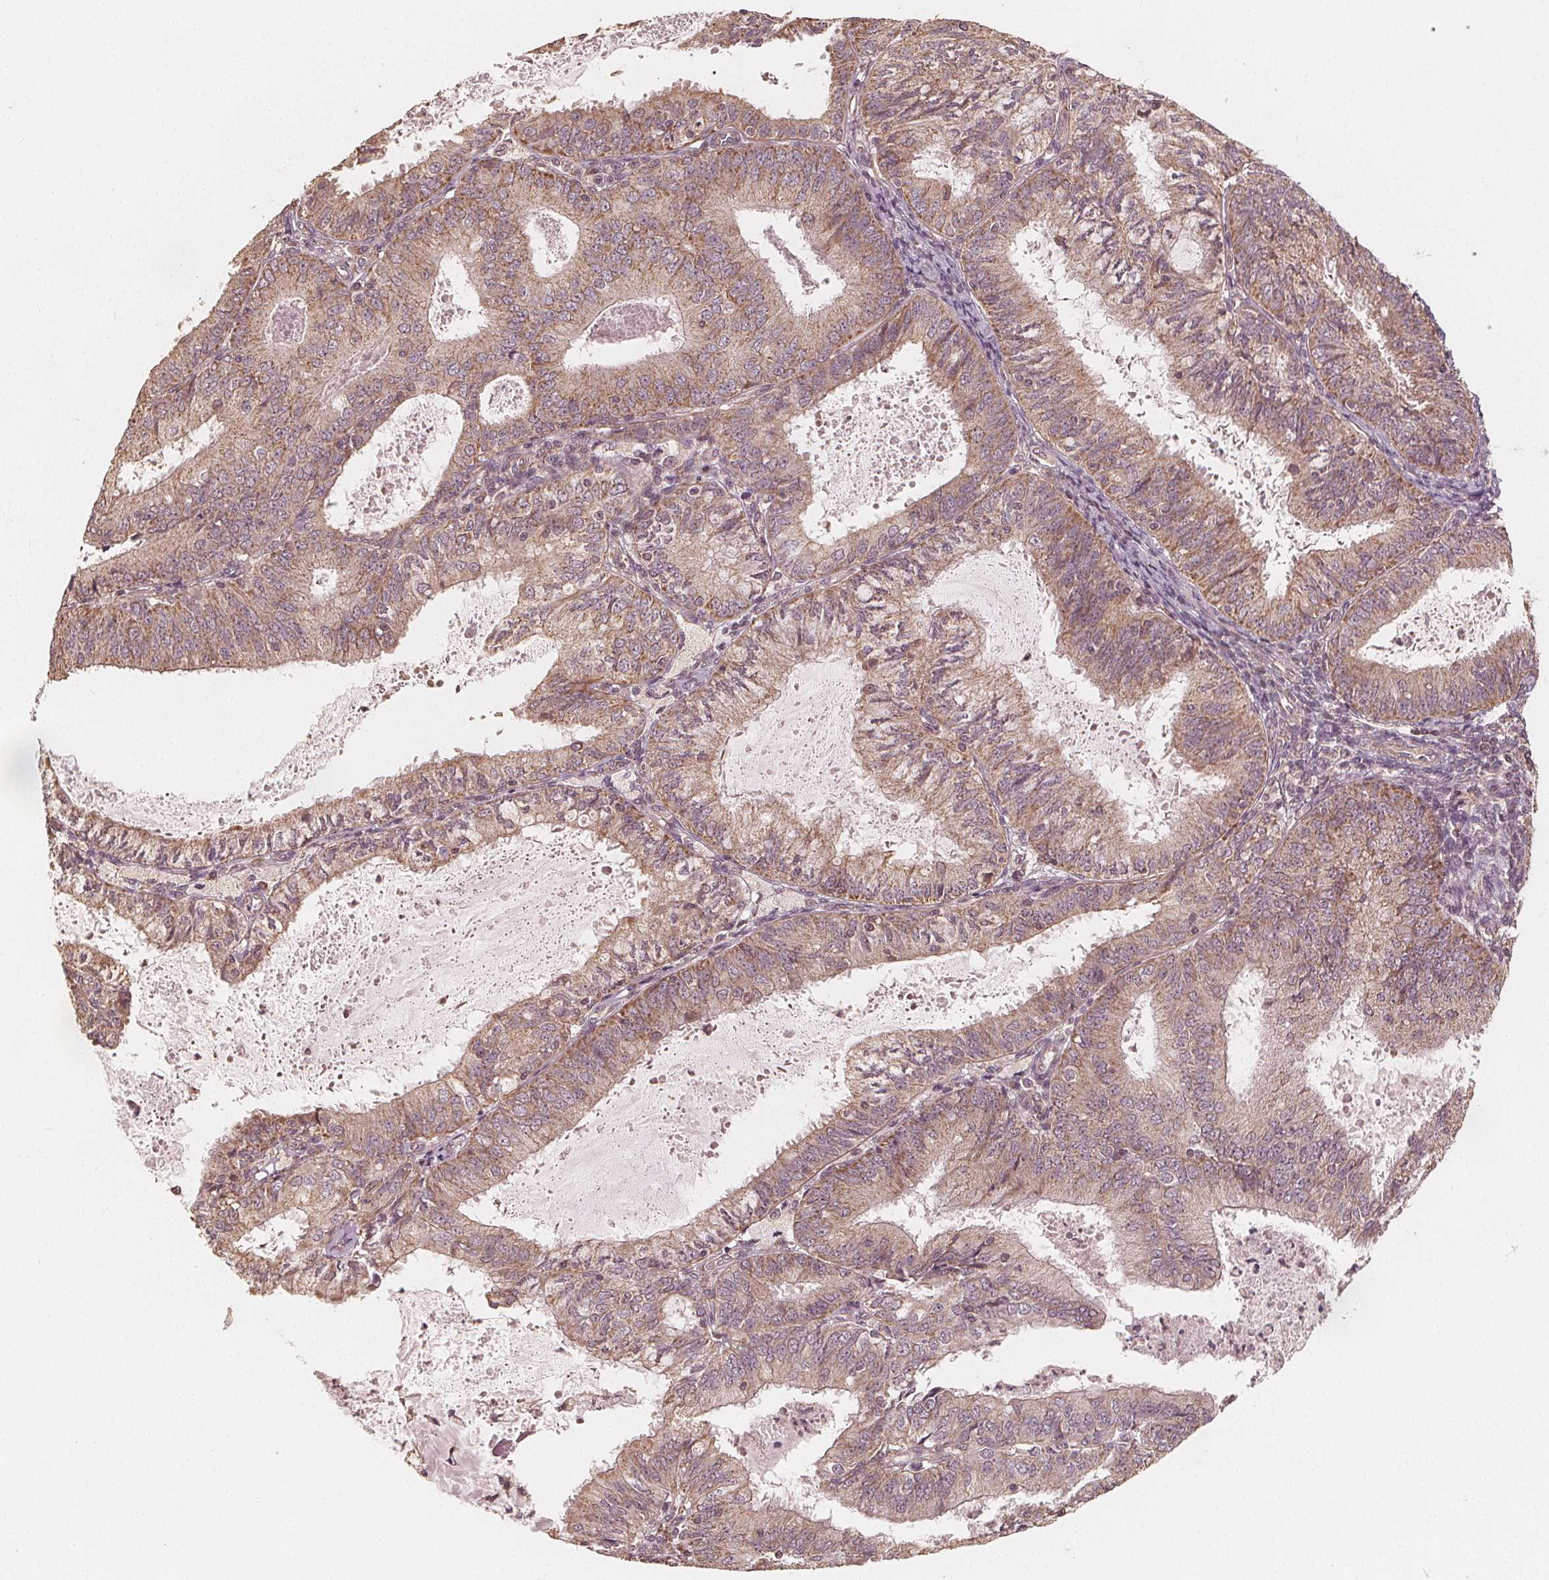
{"staining": {"intensity": "weak", "quantity": ">75%", "location": "cytoplasmic/membranous"}, "tissue": "endometrial cancer", "cell_type": "Tumor cells", "image_type": "cancer", "snomed": [{"axis": "morphology", "description": "Adenocarcinoma, NOS"}, {"axis": "topography", "description": "Endometrium"}], "caption": "DAB immunohistochemical staining of human adenocarcinoma (endometrial) demonstrates weak cytoplasmic/membranous protein expression in about >75% of tumor cells.", "gene": "PEX26", "patient": {"sex": "female", "age": 57}}